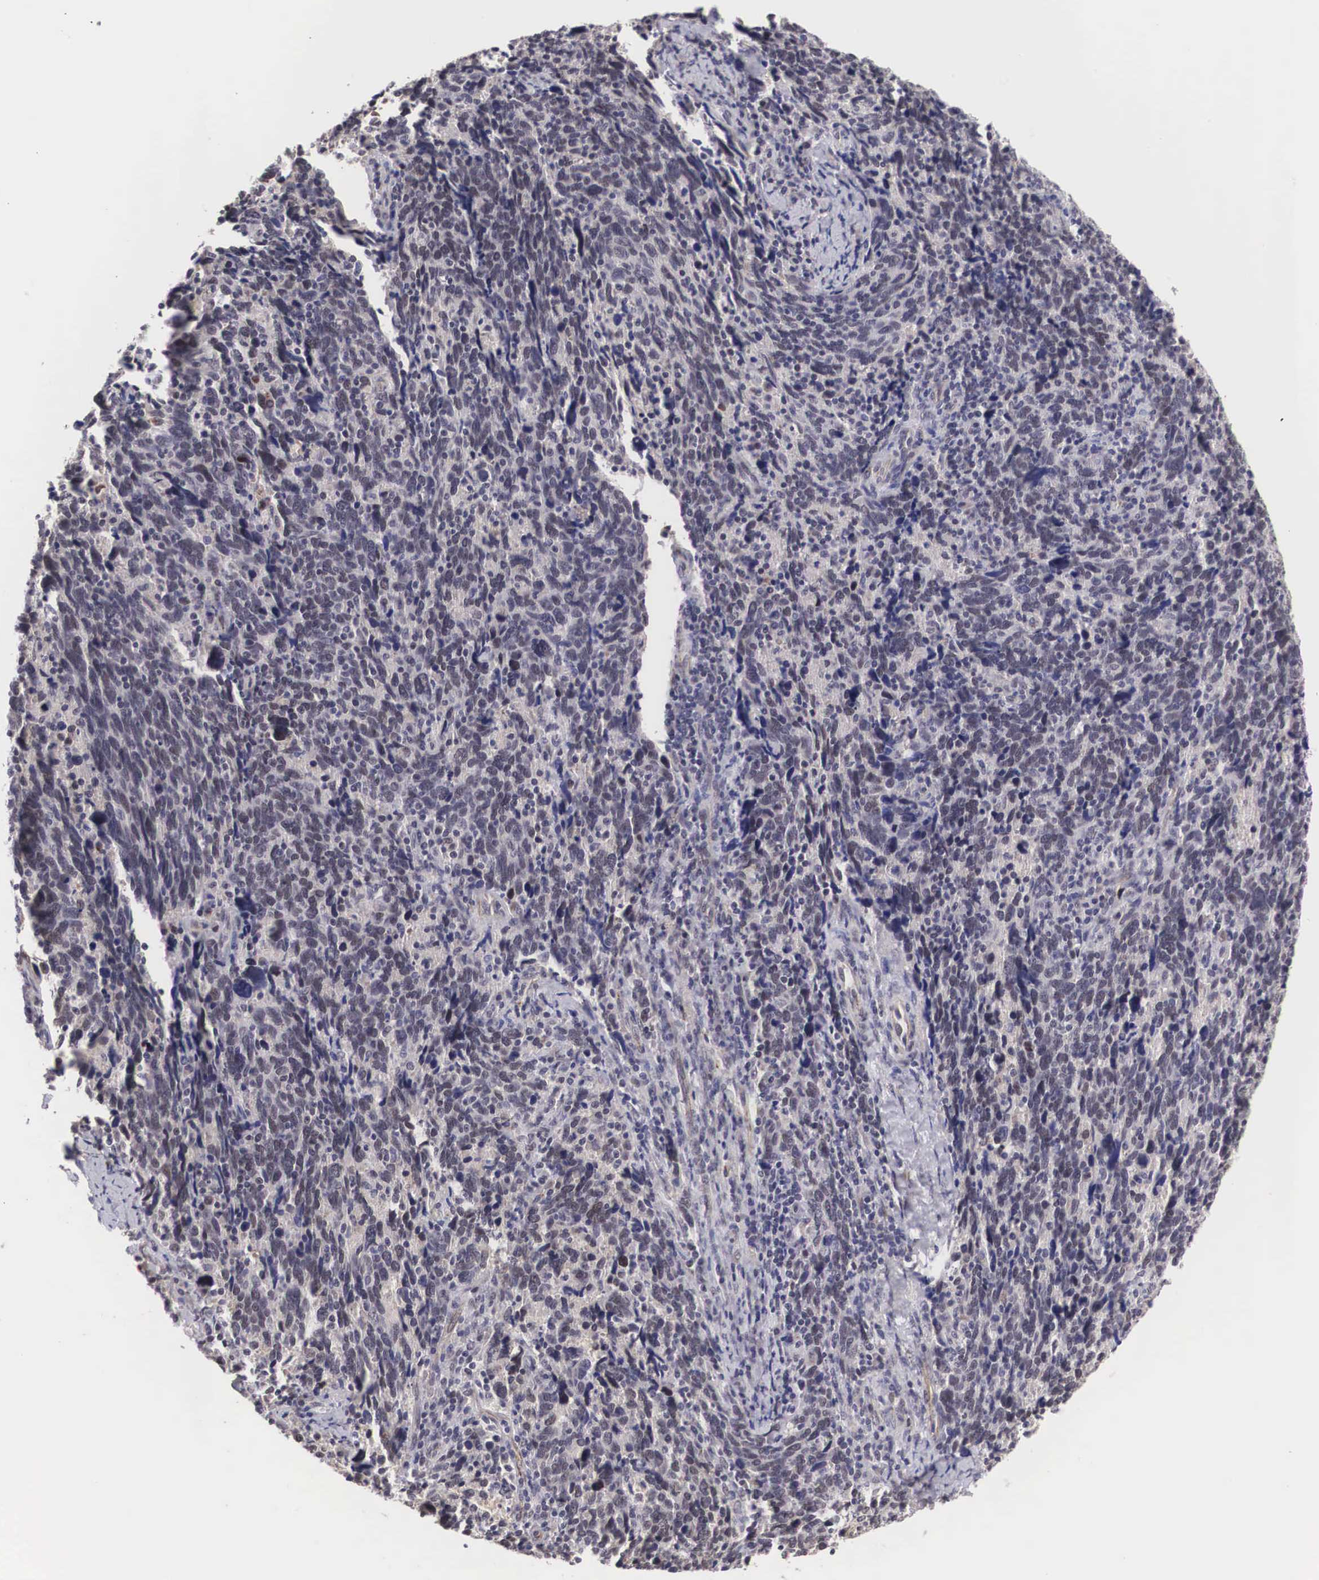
{"staining": {"intensity": "negative", "quantity": "none", "location": "none"}, "tissue": "cervical cancer", "cell_type": "Tumor cells", "image_type": "cancer", "snomed": [{"axis": "morphology", "description": "Squamous cell carcinoma, NOS"}, {"axis": "topography", "description": "Cervix"}], "caption": "Micrograph shows no protein staining in tumor cells of cervical cancer tissue.", "gene": "MORC2", "patient": {"sex": "female", "age": 41}}